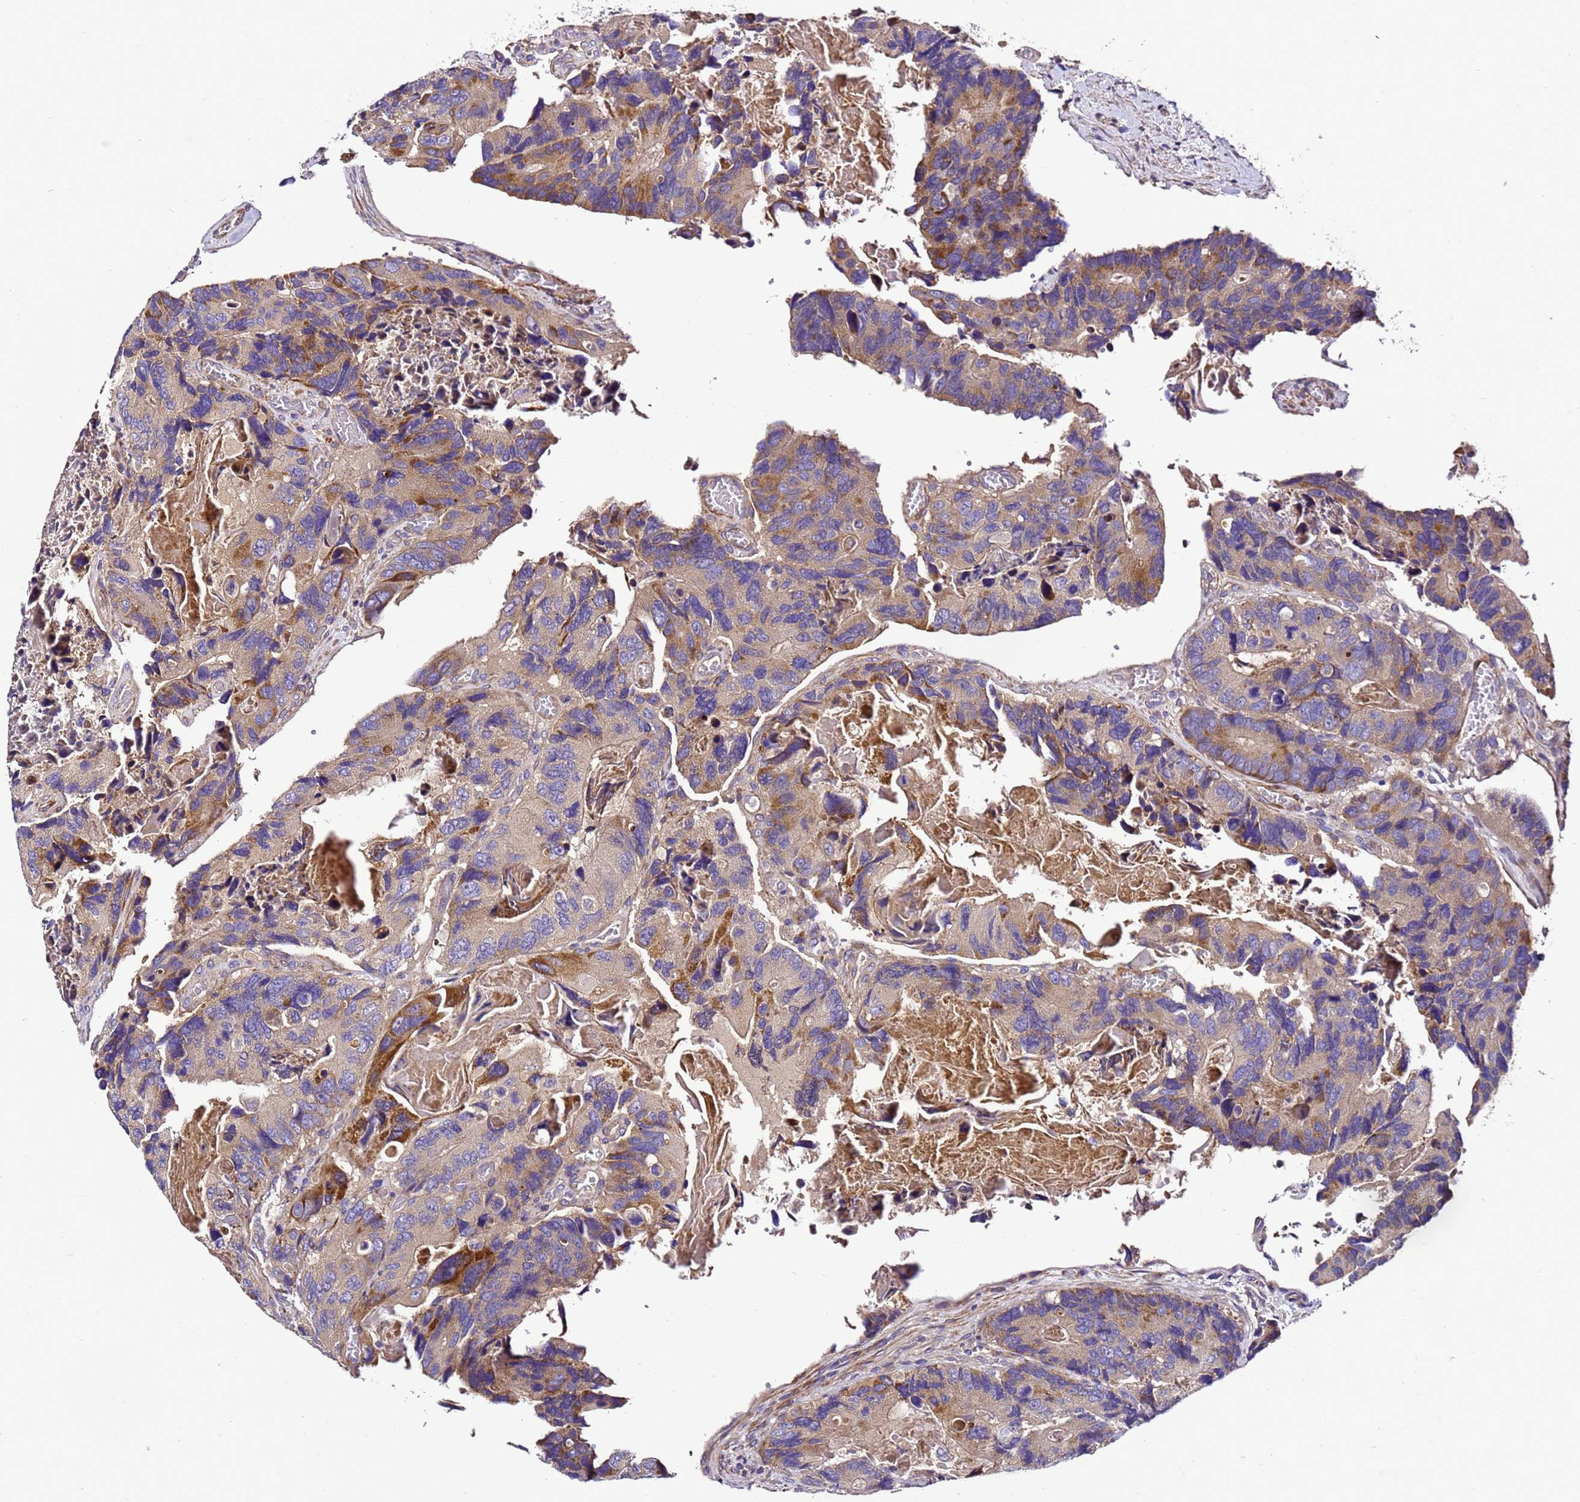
{"staining": {"intensity": "moderate", "quantity": "<25%", "location": "cytoplasmic/membranous"}, "tissue": "colorectal cancer", "cell_type": "Tumor cells", "image_type": "cancer", "snomed": [{"axis": "morphology", "description": "Adenocarcinoma, NOS"}, {"axis": "topography", "description": "Colon"}], "caption": "This is a photomicrograph of IHC staining of adenocarcinoma (colorectal), which shows moderate expression in the cytoplasmic/membranous of tumor cells.", "gene": "ZNF417", "patient": {"sex": "male", "age": 84}}